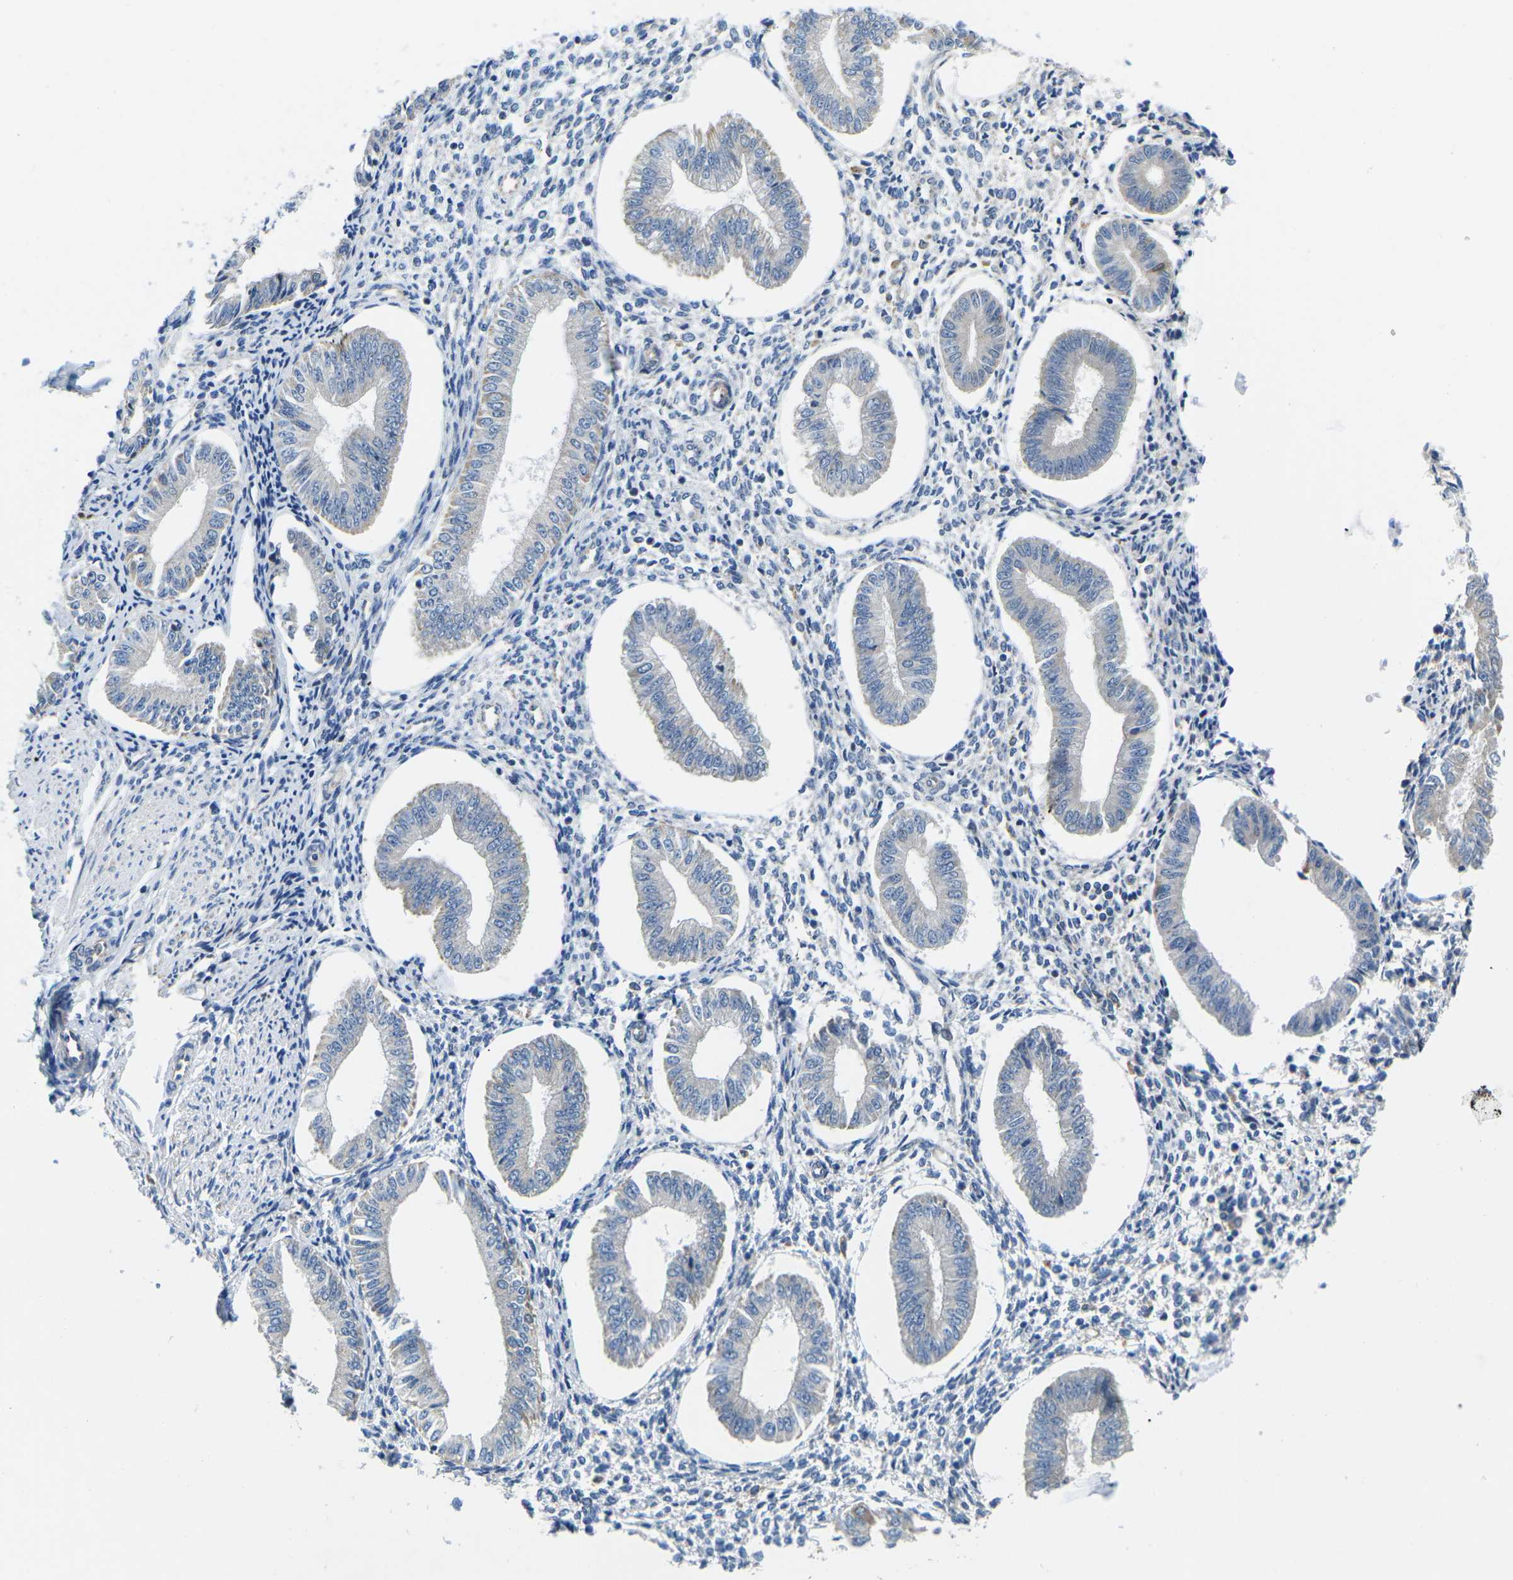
{"staining": {"intensity": "moderate", "quantity": "<25%", "location": "cytoplasmic/membranous"}, "tissue": "endometrium", "cell_type": "Cells in endometrial stroma", "image_type": "normal", "snomed": [{"axis": "morphology", "description": "Normal tissue, NOS"}, {"axis": "topography", "description": "Endometrium"}], "caption": "Benign endometrium exhibits moderate cytoplasmic/membranous expression in about <25% of cells in endometrial stroma, visualized by immunohistochemistry.", "gene": "TMEFF2", "patient": {"sex": "female", "age": 50}}